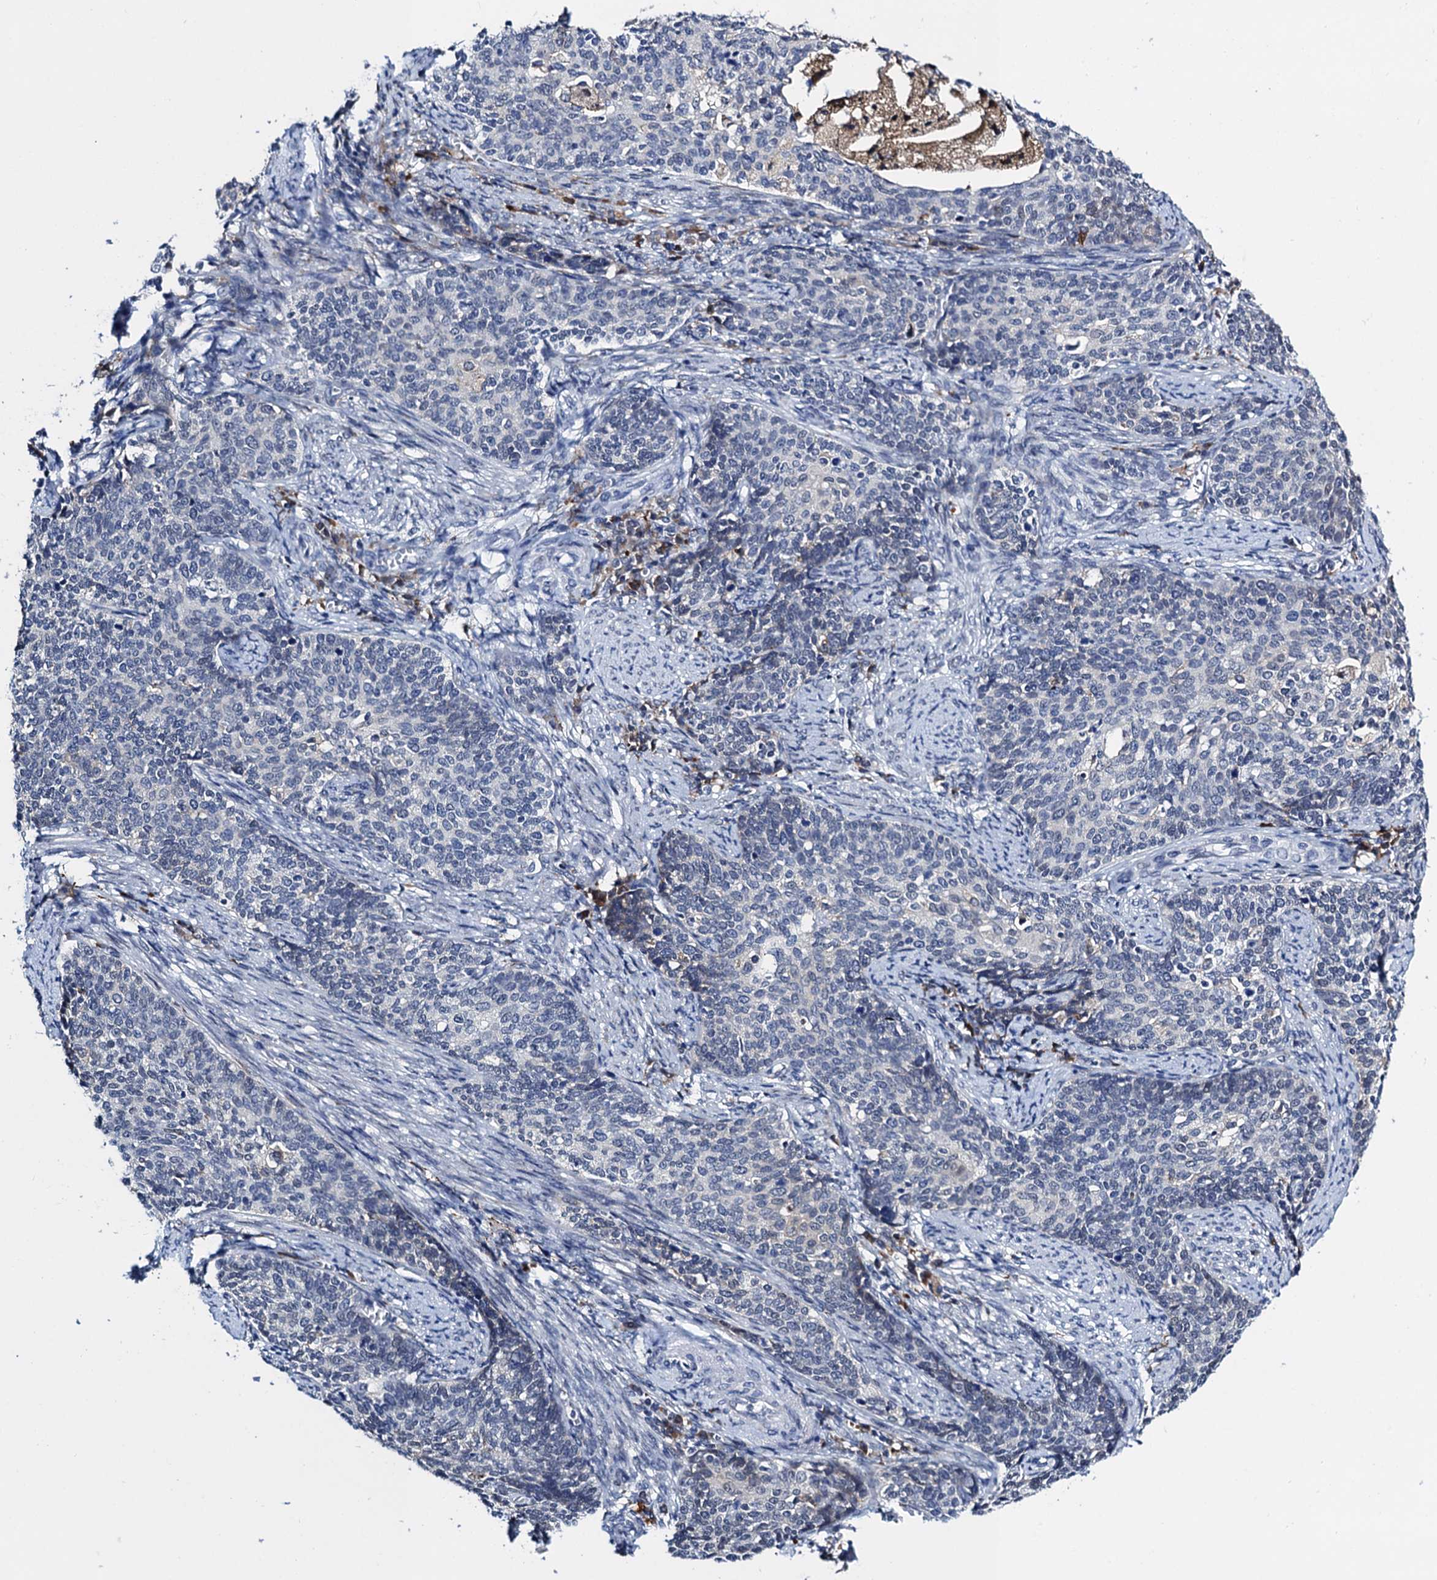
{"staining": {"intensity": "negative", "quantity": "none", "location": "none"}, "tissue": "cervical cancer", "cell_type": "Tumor cells", "image_type": "cancer", "snomed": [{"axis": "morphology", "description": "Squamous cell carcinoma, NOS"}, {"axis": "topography", "description": "Cervix"}], "caption": "Image shows no significant protein expression in tumor cells of cervical cancer (squamous cell carcinoma). (IHC, brightfield microscopy, high magnification).", "gene": "SLC7A10", "patient": {"sex": "female", "age": 39}}